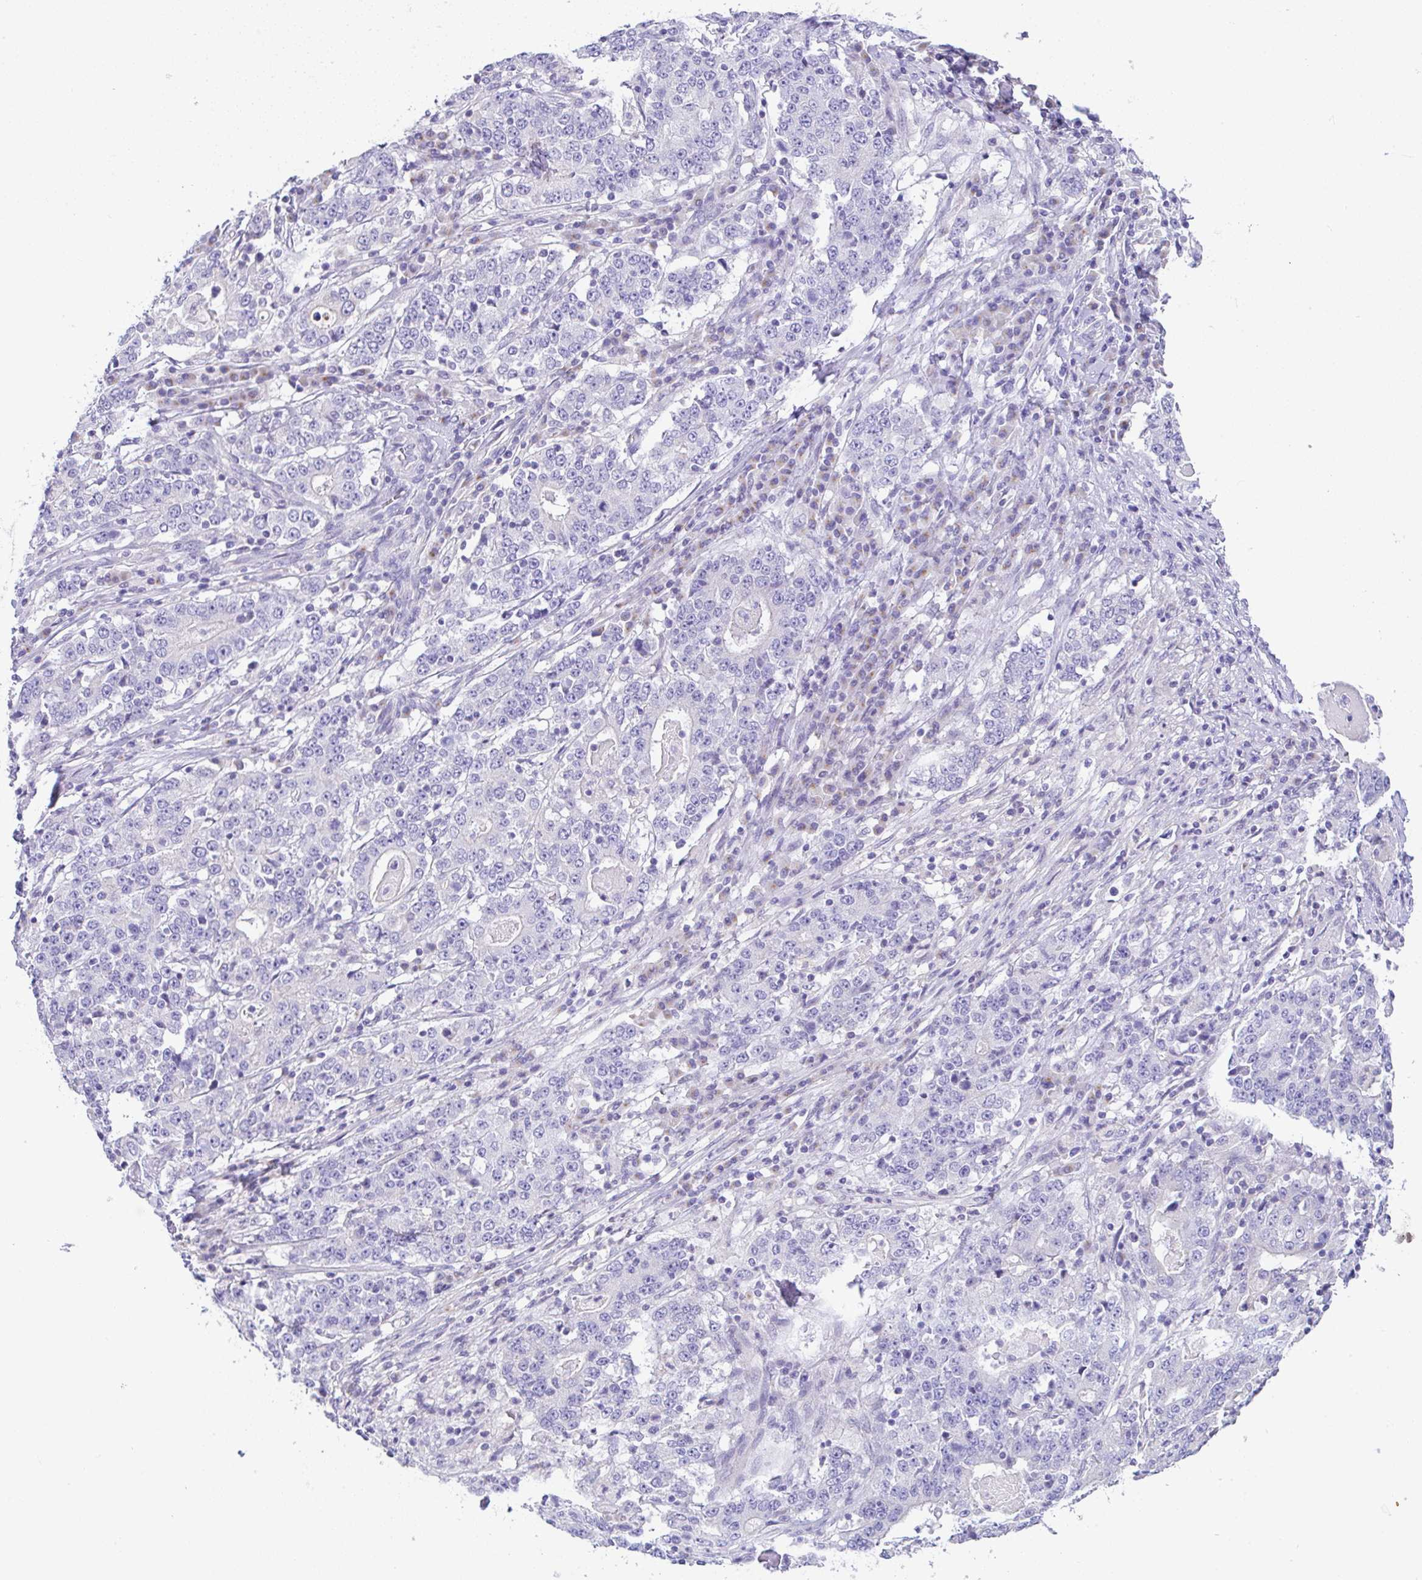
{"staining": {"intensity": "negative", "quantity": "none", "location": "none"}, "tissue": "stomach cancer", "cell_type": "Tumor cells", "image_type": "cancer", "snomed": [{"axis": "morphology", "description": "Adenocarcinoma, NOS"}, {"axis": "topography", "description": "Stomach"}], "caption": "Immunohistochemistry (IHC) histopathology image of stomach cancer stained for a protein (brown), which shows no positivity in tumor cells.", "gene": "SERPINE3", "patient": {"sex": "male", "age": 59}}